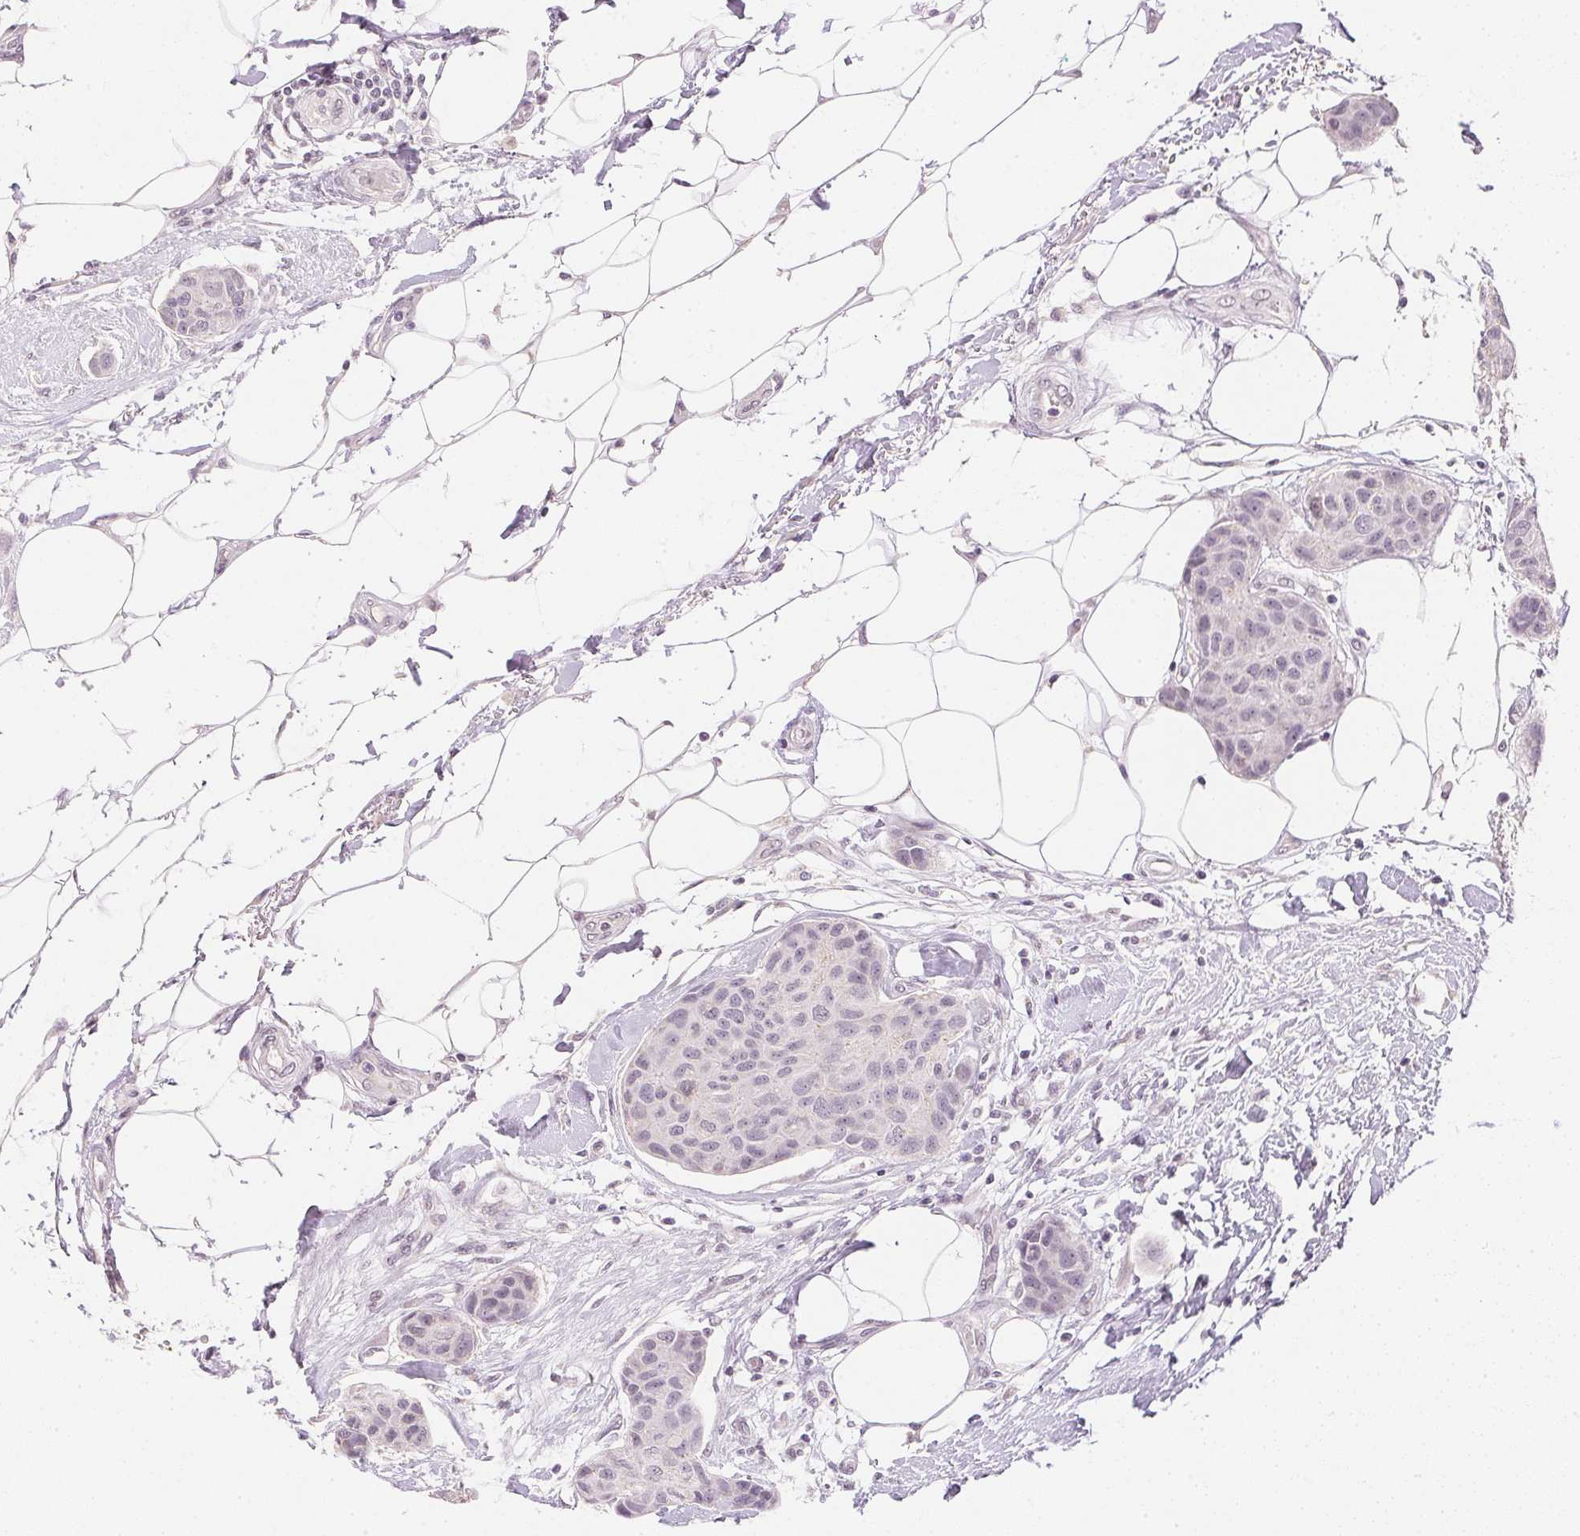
{"staining": {"intensity": "negative", "quantity": "none", "location": "none"}, "tissue": "breast cancer", "cell_type": "Tumor cells", "image_type": "cancer", "snomed": [{"axis": "morphology", "description": "Duct carcinoma"}, {"axis": "topography", "description": "Breast"}, {"axis": "topography", "description": "Lymph node"}], "caption": "Tumor cells show no significant protein expression in breast cancer (invasive ductal carcinoma).", "gene": "SMTN", "patient": {"sex": "female", "age": 80}}